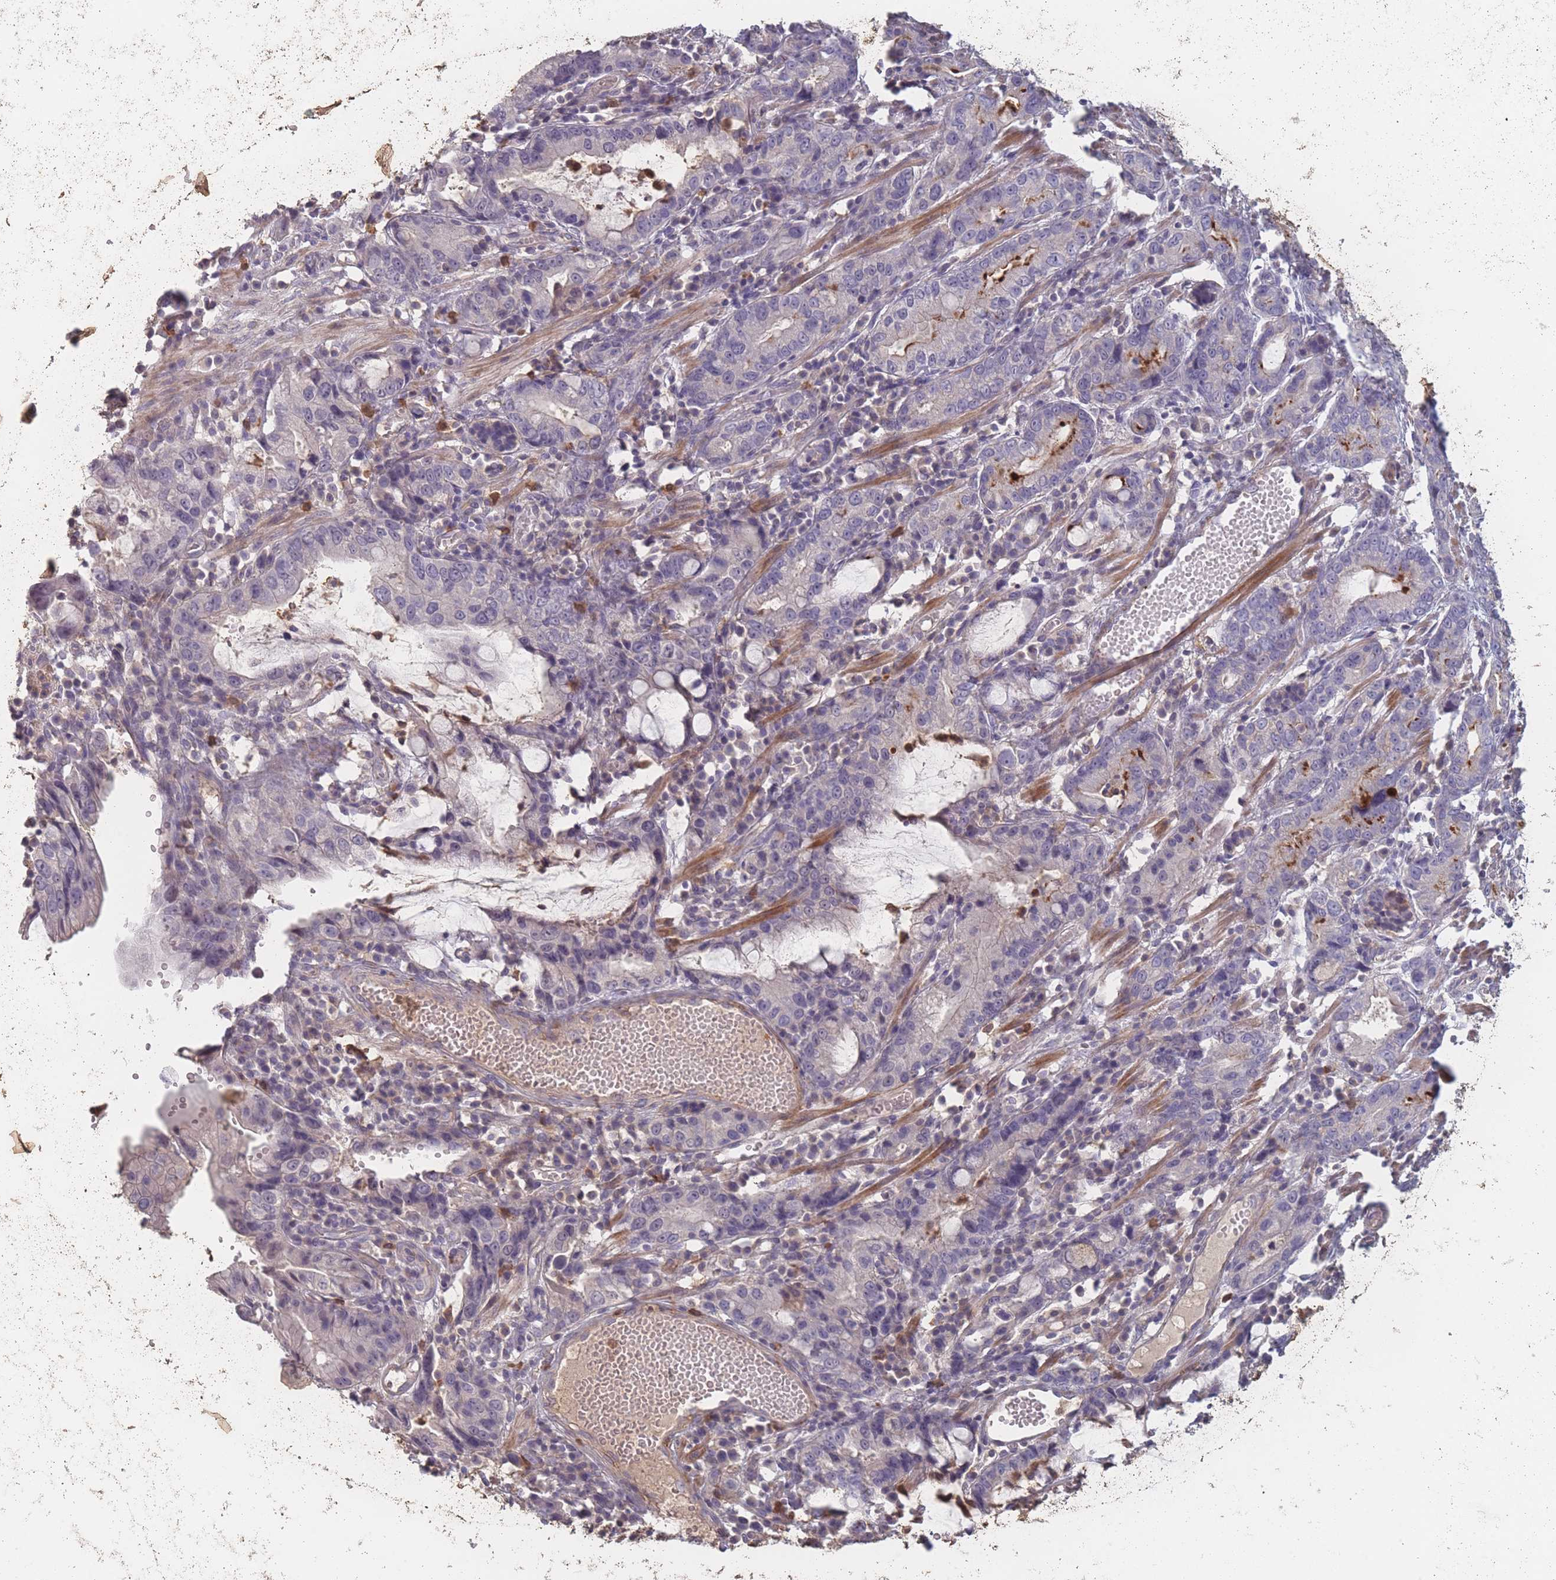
{"staining": {"intensity": "negative", "quantity": "none", "location": "none"}, "tissue": "stomach cancer", "cell_type": "Tumor cells", "image_type": "cancer", "snomed": [{"axis": "morphology", "description": "Adenocarcinoma, NOS"}, {"axis": "topography", "description": "Stomach"}], "caption": "An image of adenocarcinoma (stomach) stained for a protein demonstrates no brown staining in tumor cells. (DAB (3,3'-diaminobenzidine) IHC with hematoxylin counter stain).", "gene": "BST1", "patient": {"sex": "male", "age": 55}}